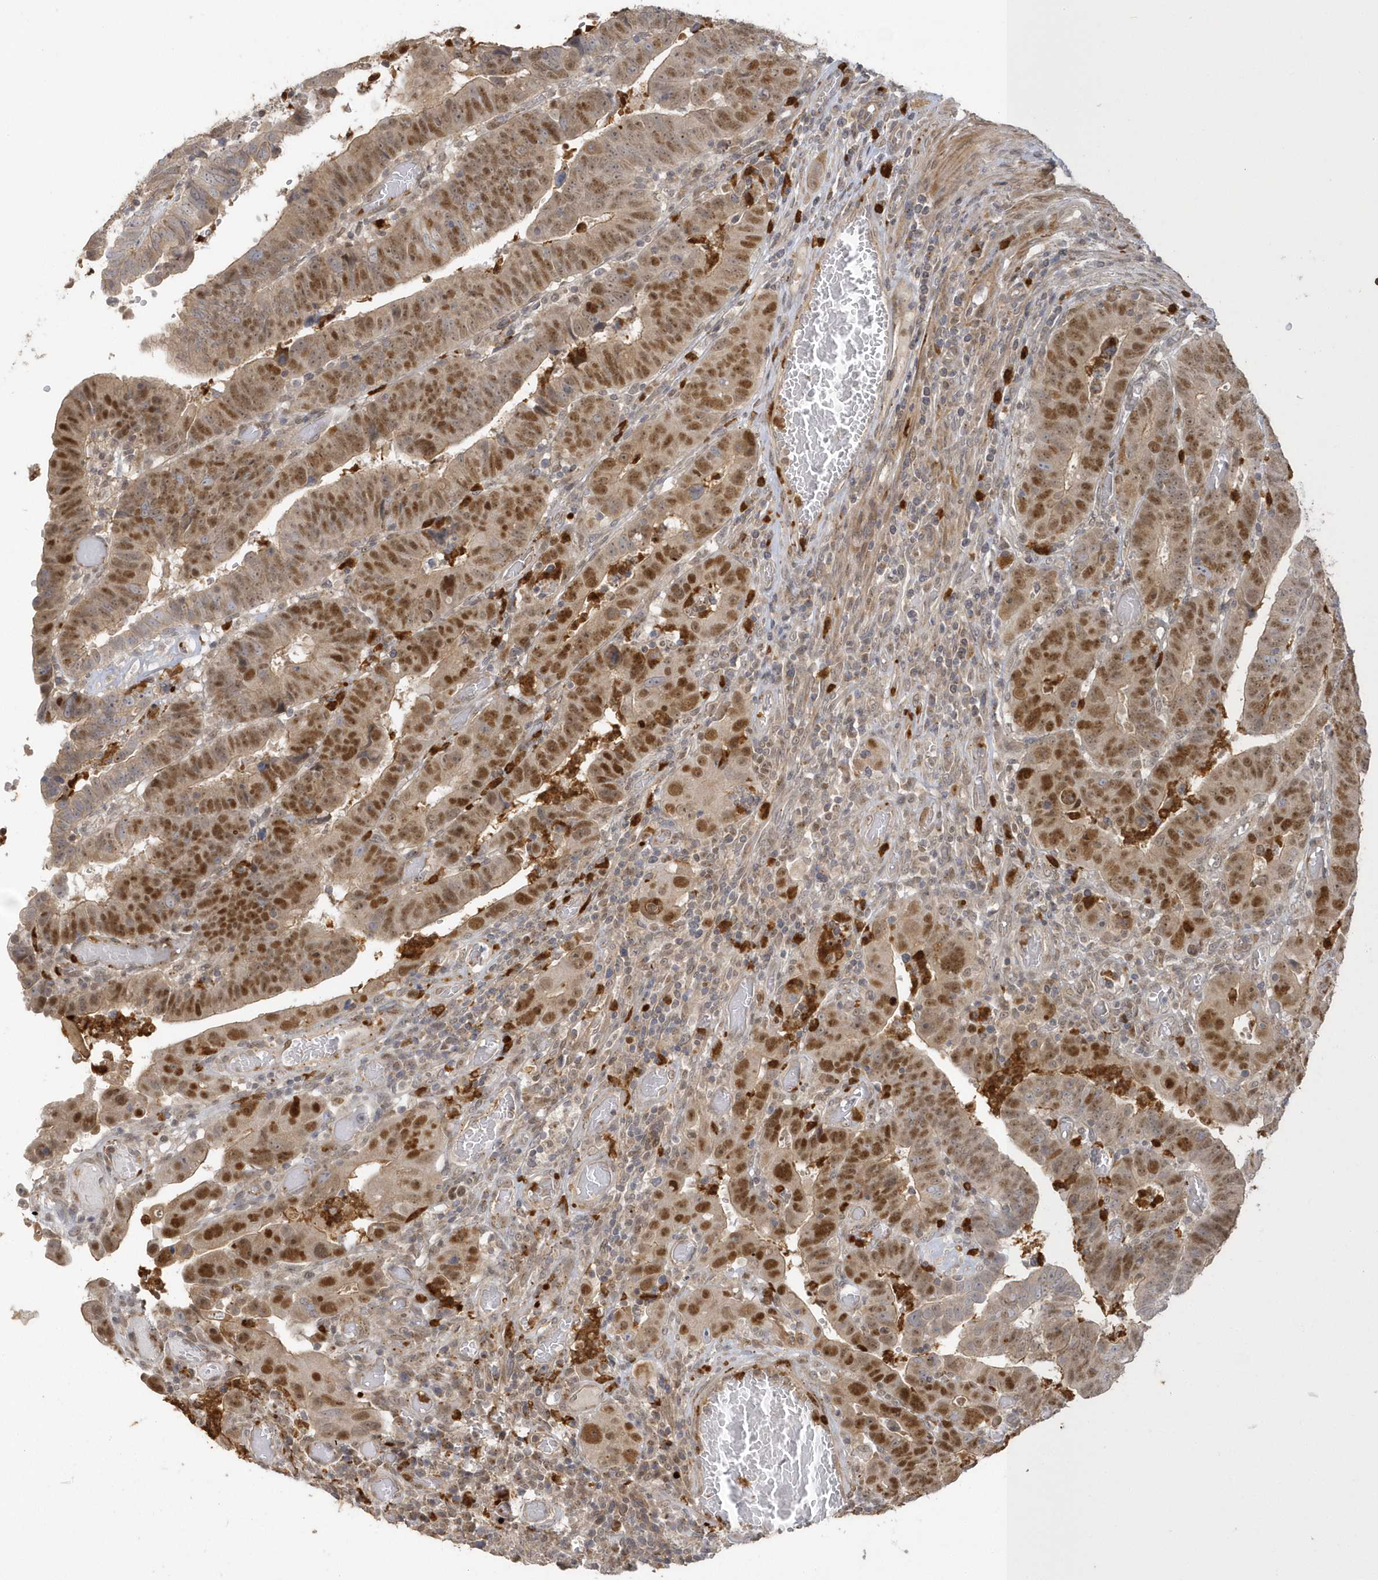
{"staining": {"intensity": "moderate", "quantity": ">75%", "location": "nuclear"}, "tissue": "colorectal cancer", "cell_type": "Tumor cells", "image_type": "cancer", "snomed": [{"axis": "morphology", "description": "Normal tissue, NOS"}, {"axis": "morphology", "description": "Adenocarcinoma, NOS"}, {"axis": "topography", "description": "Rectum"}], "caption": "Protein analysis of colorectal adenocarcinoma tissue exhibits moderate nuclear expression in about >75% of tumor cells.", "gene": "NAF1", "patient": {"sex": "female", "age": 65}}